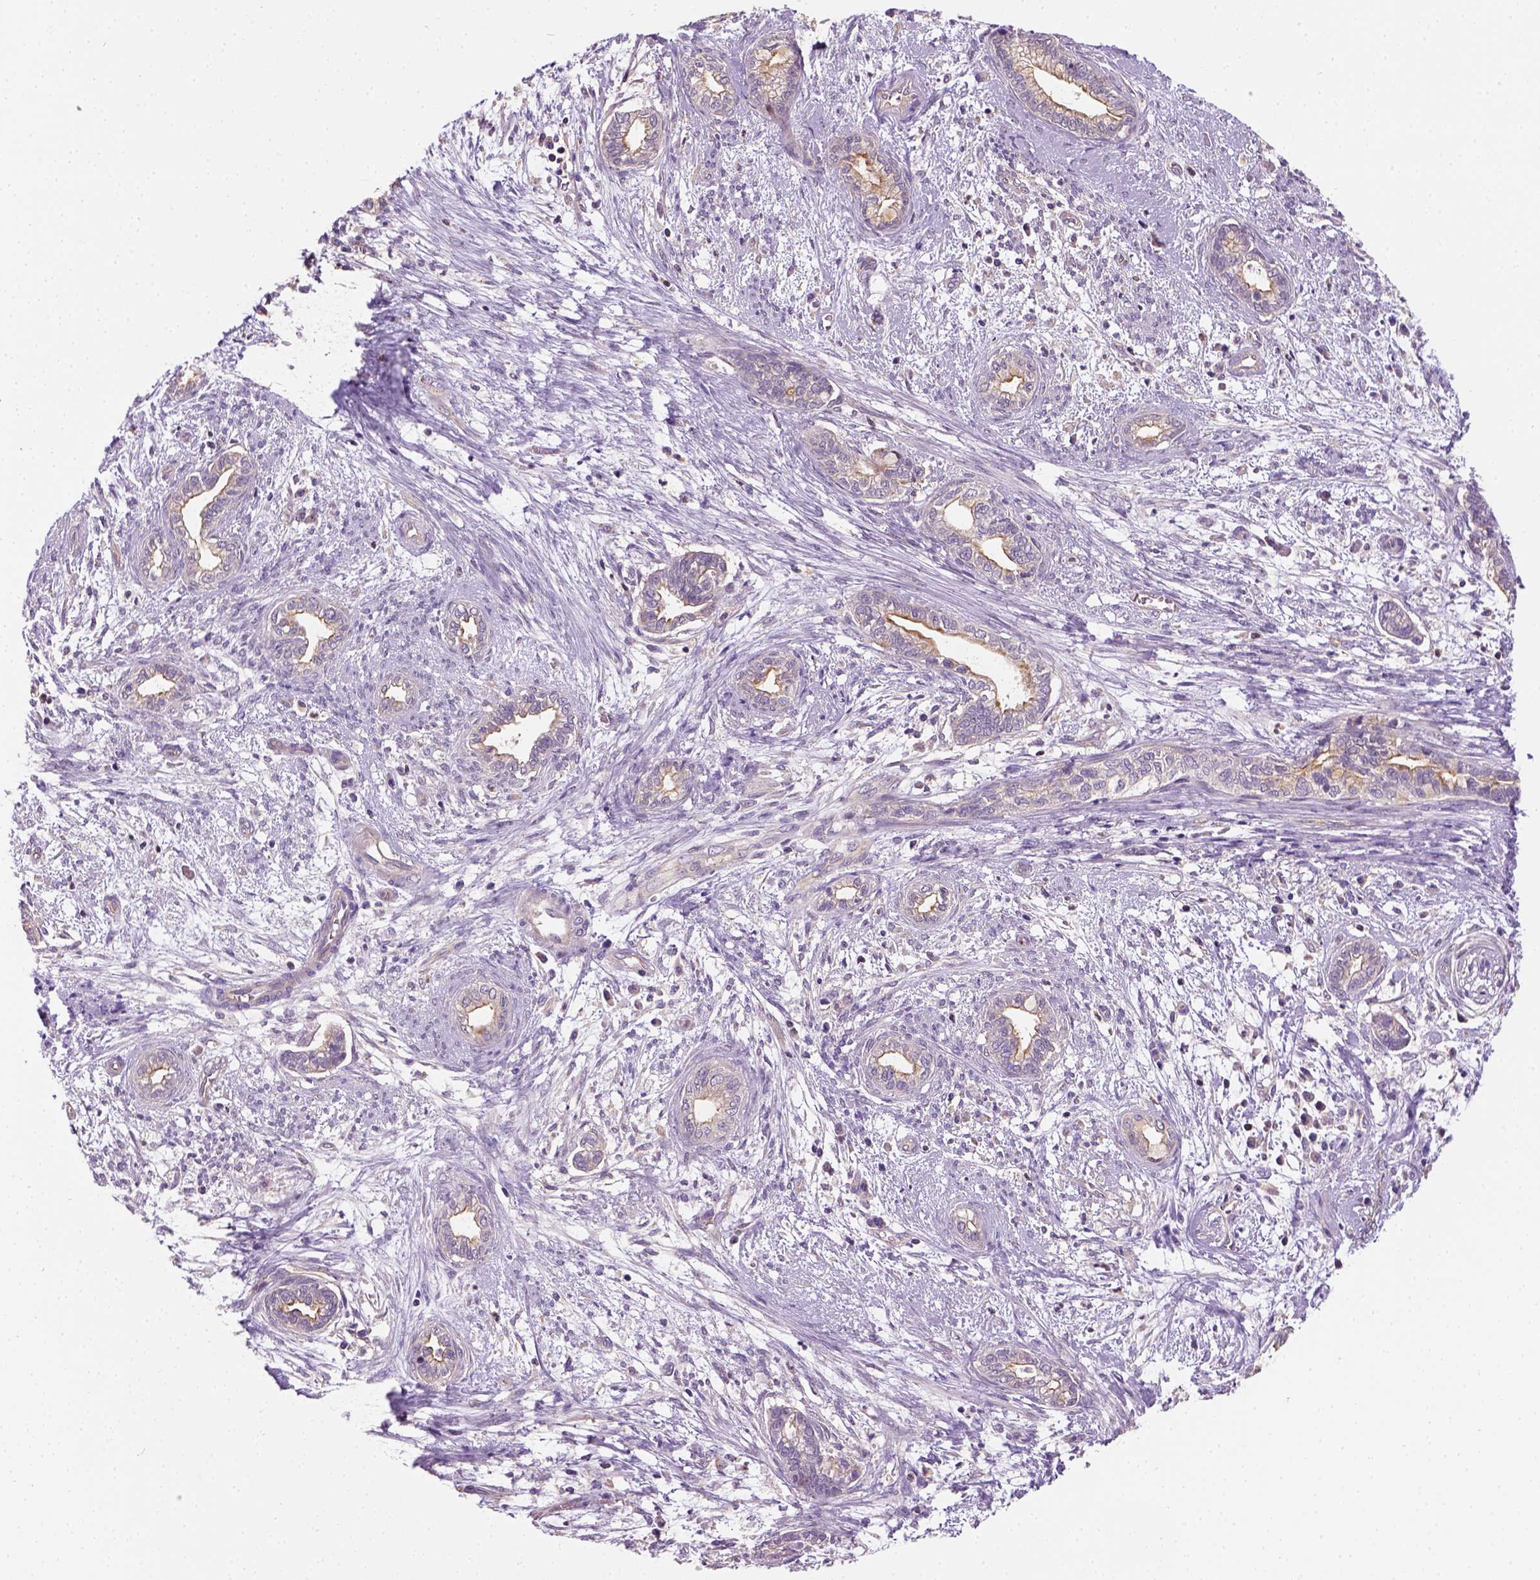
{"staining": {"intensity": "moderate", "quantity": "<25%", "location": "cytoplasmic/membranous"}, "tissue": "cervical cancer", "cell_type": "Tumor cells", "image_type": "cancer", "snomed": [{"axis": "morphology", "description": "Adenocarcinoma, NOS"}, {"axis": "topography", "description": "Cervix"}], "caption": "Cervical adenocarcinoma tissue shows moderate cytoplasmic/membranous staining in about <25% of tumor cells The staining is performed using DAB (3,3'-diaminobenzidine) brown chromogen to label protein expression. The nuclei are counter-stained blue using hematoxylin.", "gene": "CRACR2A", "patient": {"sex": "female", "age": 62}}